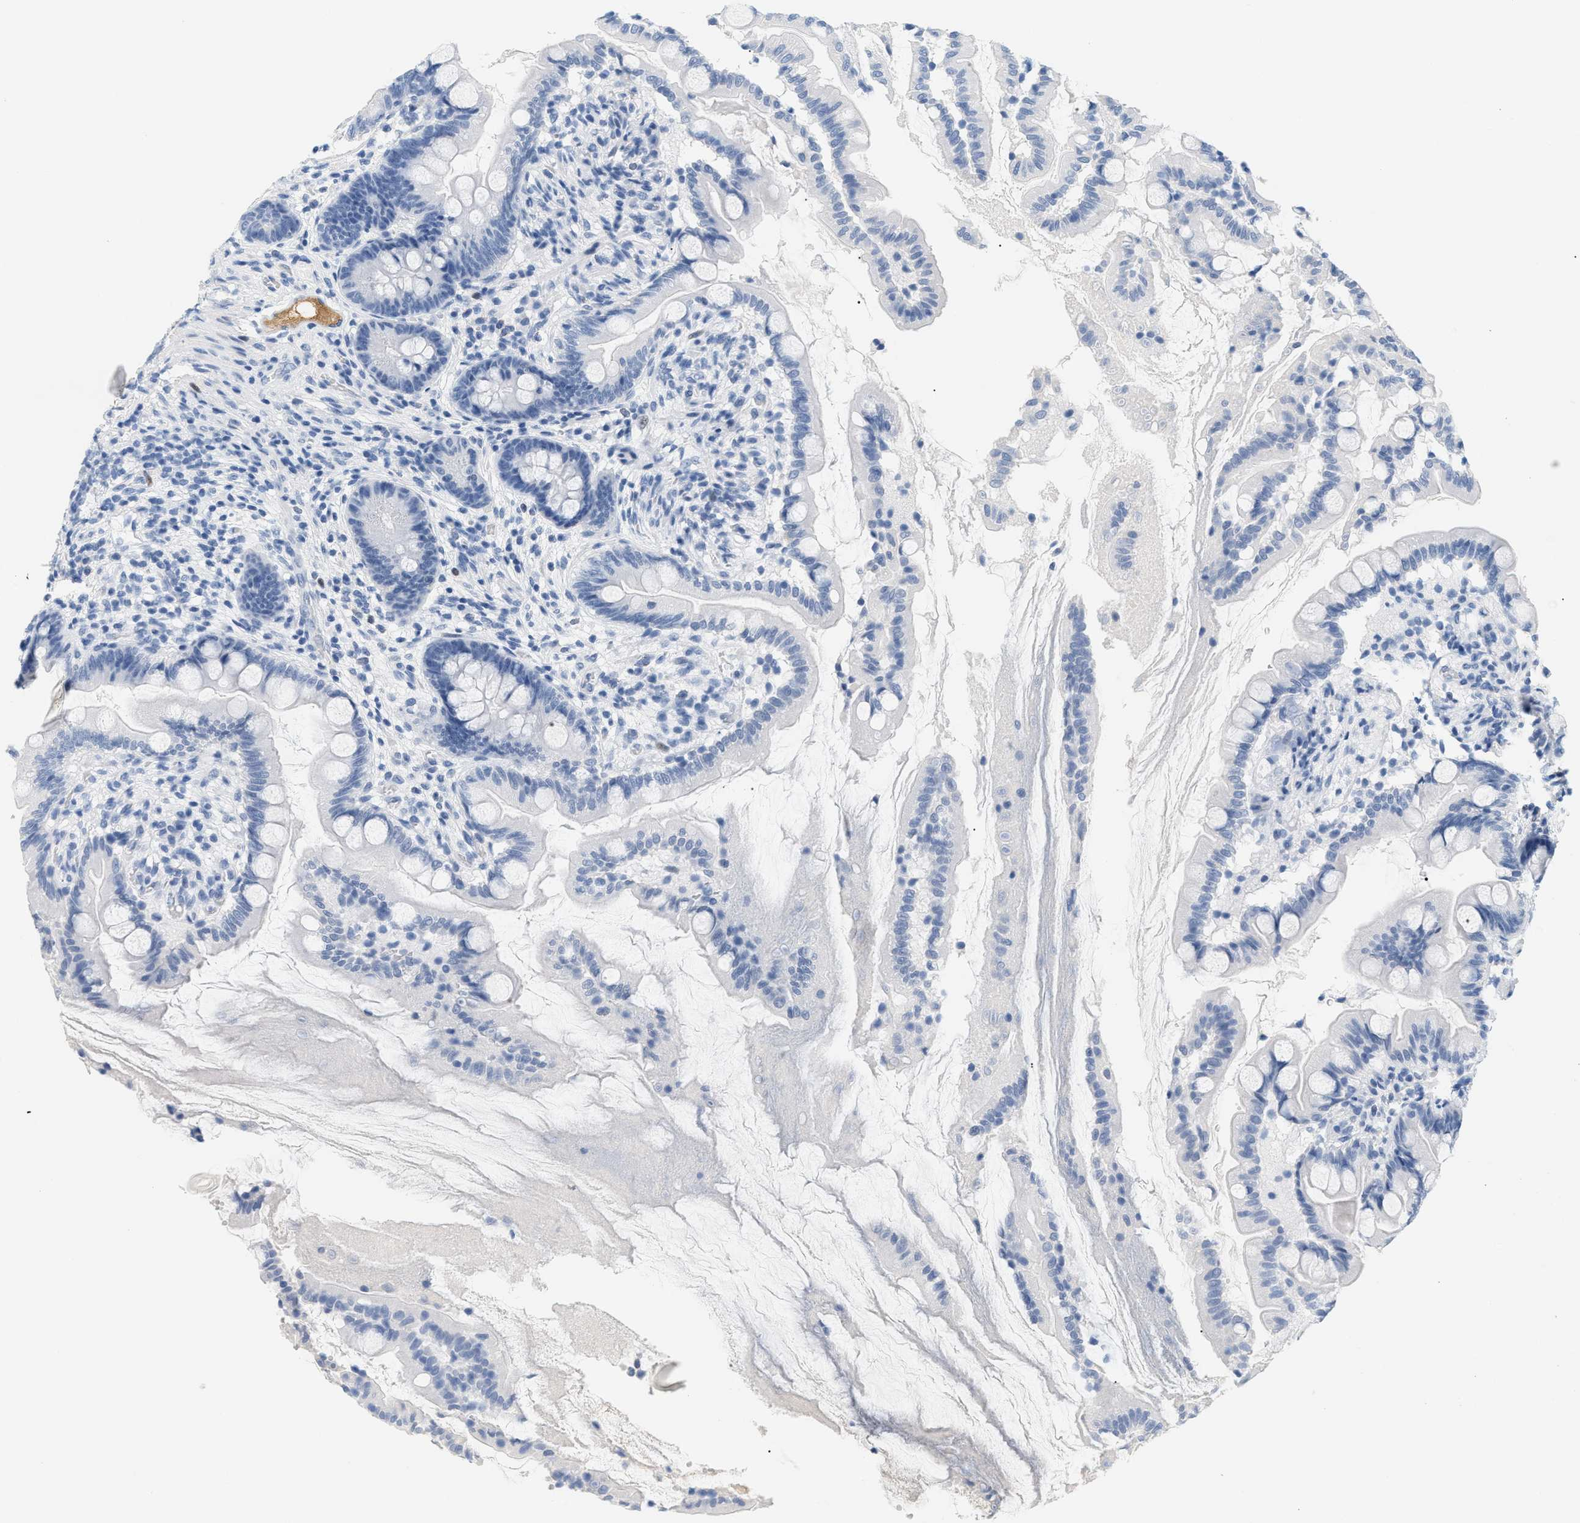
{"staining": {"intensity": "negative", "quantity": "none", "location": "none"}, "tissue": "small intestine", "cell_type": "Glandular cells", "image_type": "normal", "snomed": [{"axis": "morphology", "description": "Normal tissue, NOS"}, {"axis": "topography", "description": "Small intestine"}], "caption": "Small intestine was stained to show a protein in brown. There is no significant positivity in glandular cells. Brightfield microscopy of IHC stained with DAB (brown) and hematoxylin (blue), captured at high magnification.", "gene": "CFH", "patient": {"sex": "female", "age": 56}}